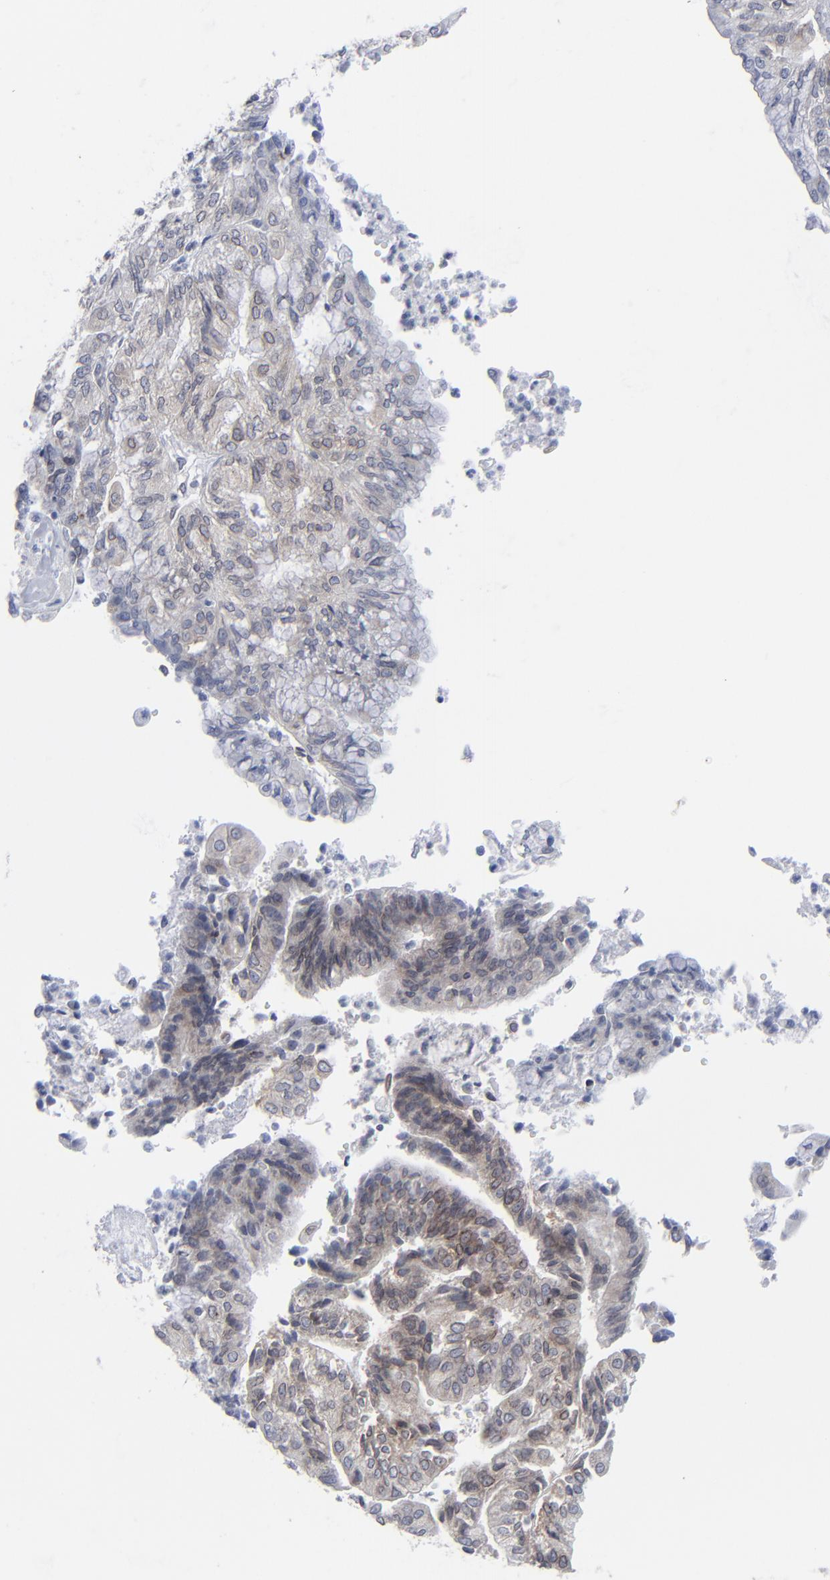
{"staining": {"intensity": "weak", "quantity": "25%-75%", "location": "cytoplasmic/membranous"}, "tissue": "endometrial cancer", "cell_type": "Tumor cells", "image_type": "cancer", "snomed": [{"axis": "morphology", "description": "Adenocarcinoma, NOS"}, {"axis": "topography", "description": "Endometrium"}], "caption": "Weak cytoplasmic/membranous staining for a protein is seen in about 25%-75% of tumor cells of endometrial cancer using immunohistochemistry.", "gene": "NUP88", "patient": {"sex": "female", "age": 59}}